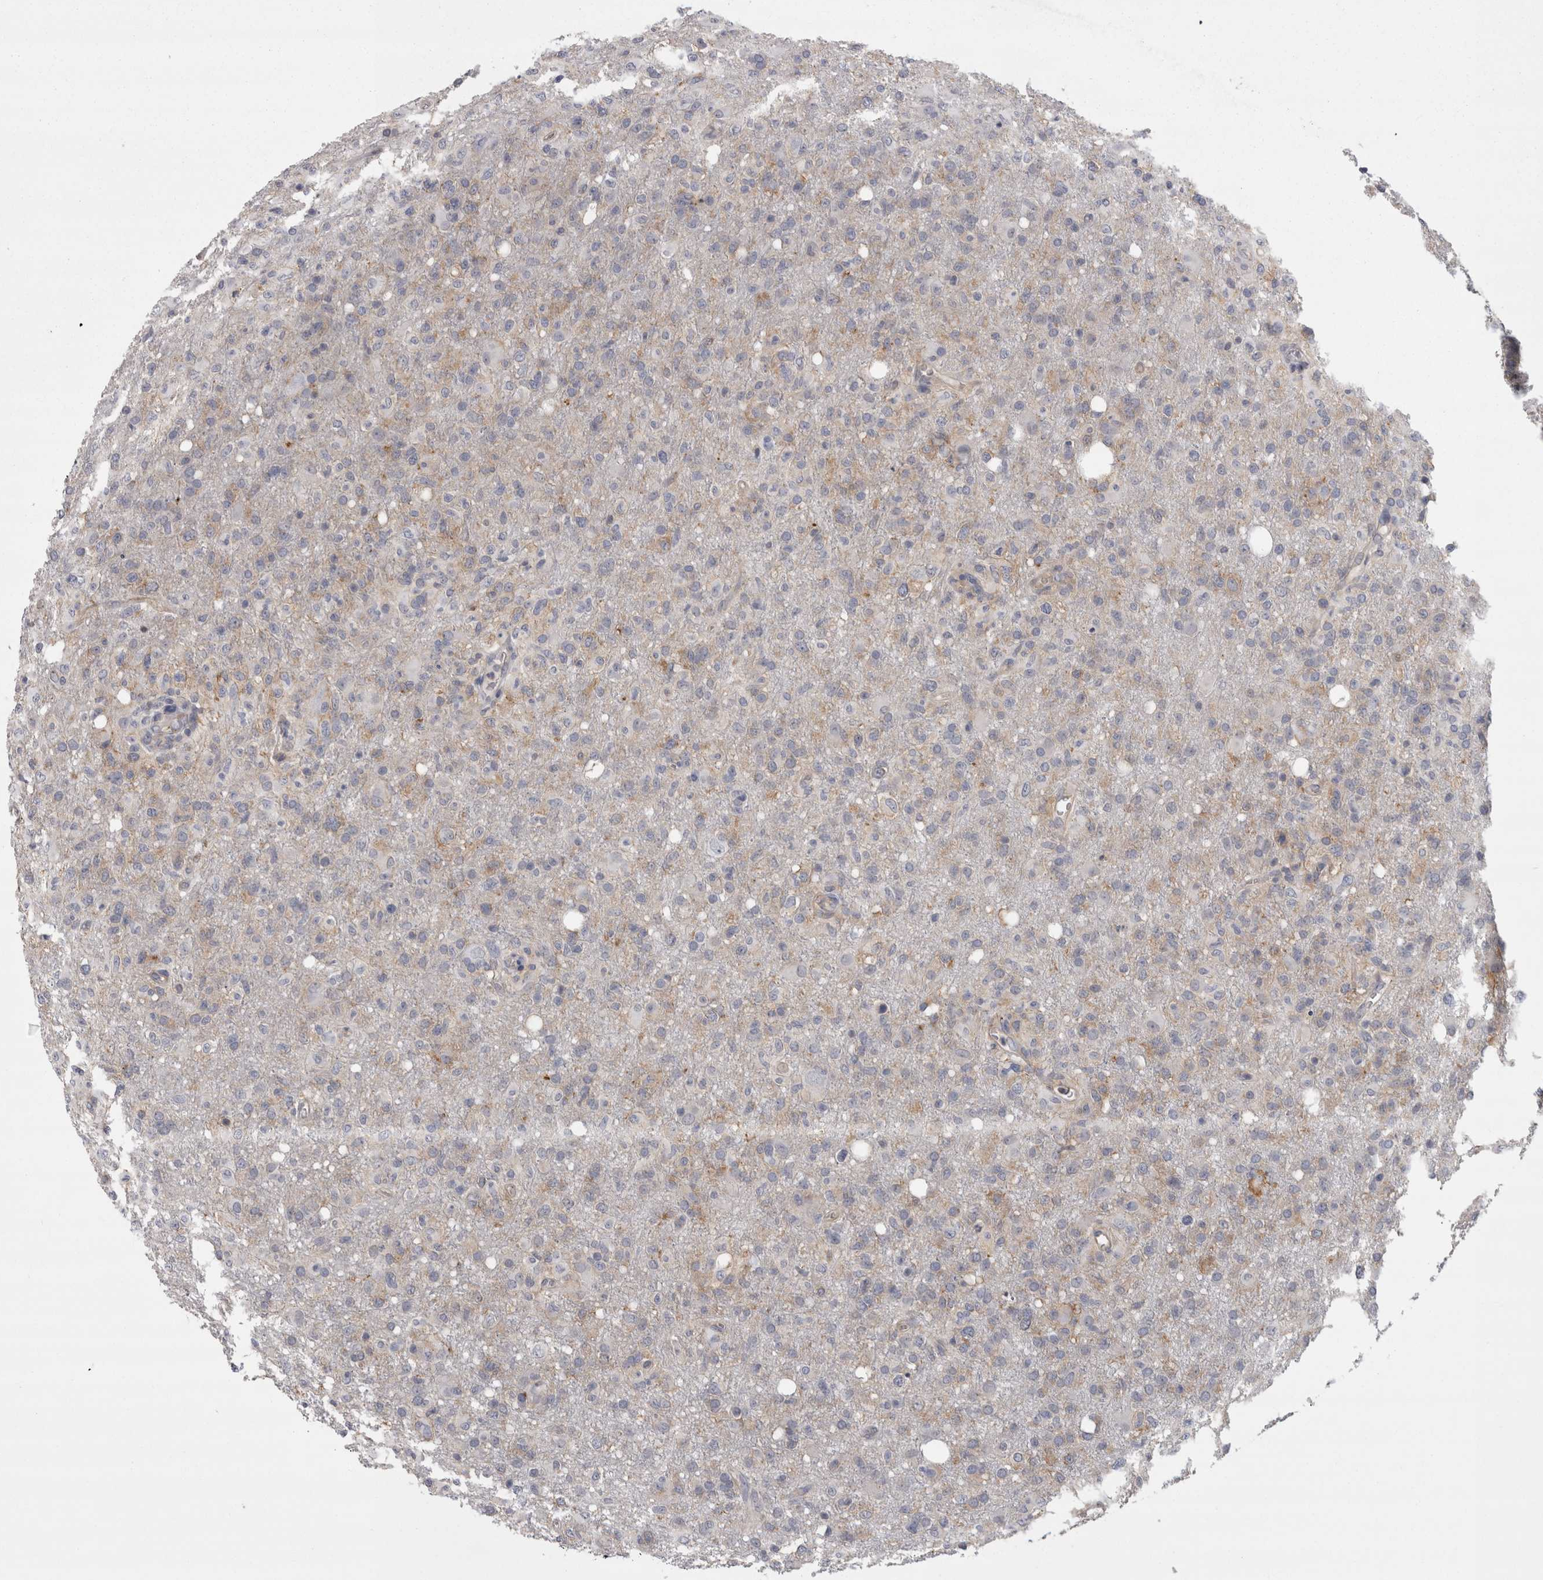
{"staining": {"intensity": "weak", "quantity": "<25%", "location": "cytoplasmic/membranous"}, "tissue": "glioma", "cell_type": "Tumor cells", "image_type": "cancer", "snomed": [{"axis": "morphology", "description": "Glioma, malignant, High grade"}, {"axis": "topography", "description": "Brain"}], "caption": "The immunohistochemistry (IHC) photomicrograph has no significant staining in tumor cells of malignant high-grade glioma tissue.", "gene": "LYZL6", "patient": {"sex": "female", "age": 57}}